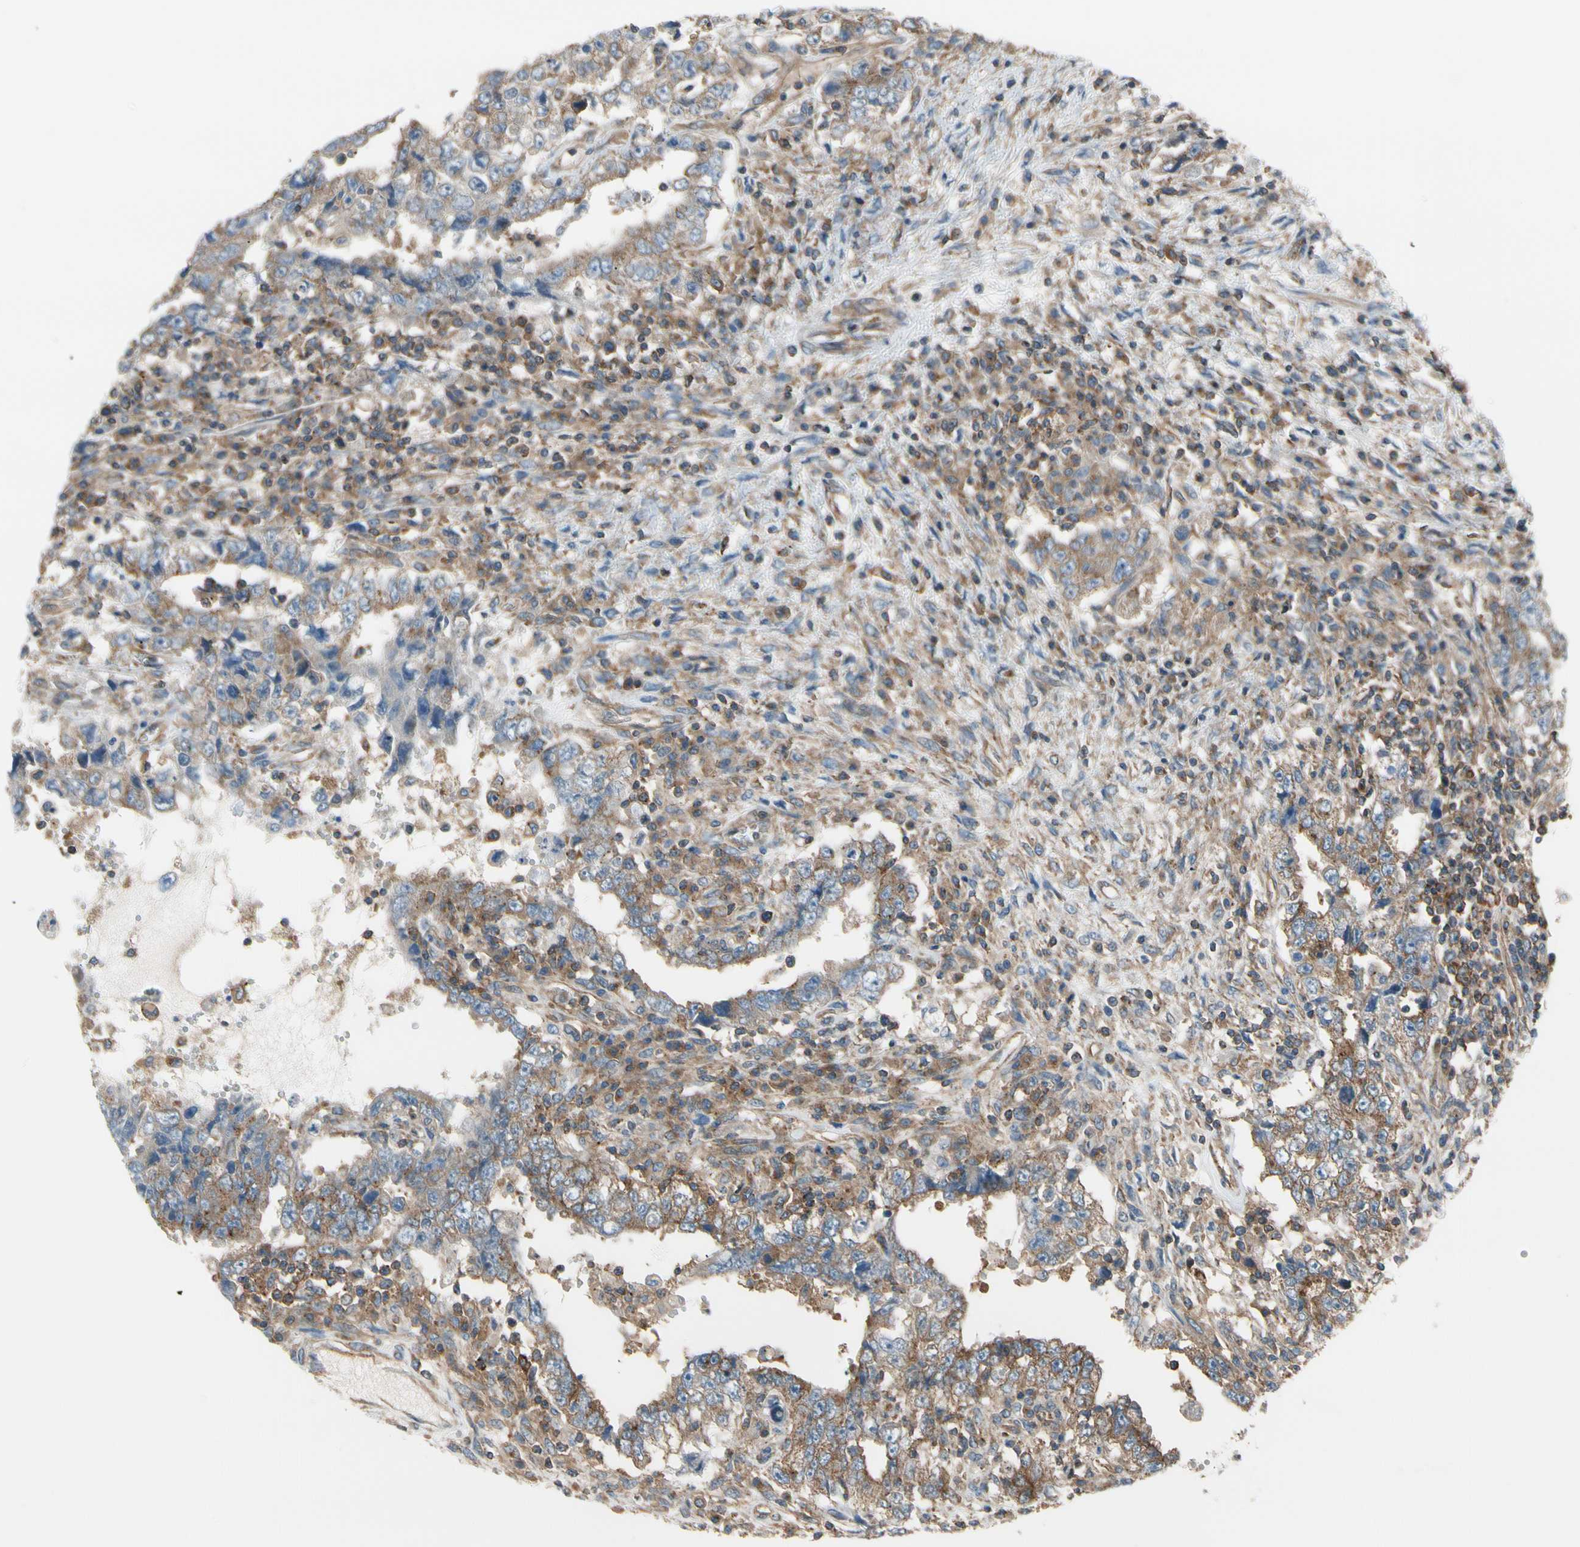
{"staining": {"intensity": "moderate", "quantity": "25%-75%", "location": "cytoplasmic/membranous"}, "tissue": "testis cancer", "cell_type": "Tumor cells", "image_type": "cancer", "snomed": [{"axis": "morphology", "description": "Carcinoma, Embryonal, NOS"}, {"axis": "topography", "description": "Testis"}], "caption": "Immunohistochemistry (IHC) image of neoplastic tissue: testis cancer stained using IHC reveals medium levels of moderate protein expression localized specifically in the cytoplasmic/membranous of tumor cells, appearing as a cytoplasmic/membranous brown color.", "gene": "EPS15", "patient": {"sex": "male", "age": 26}}